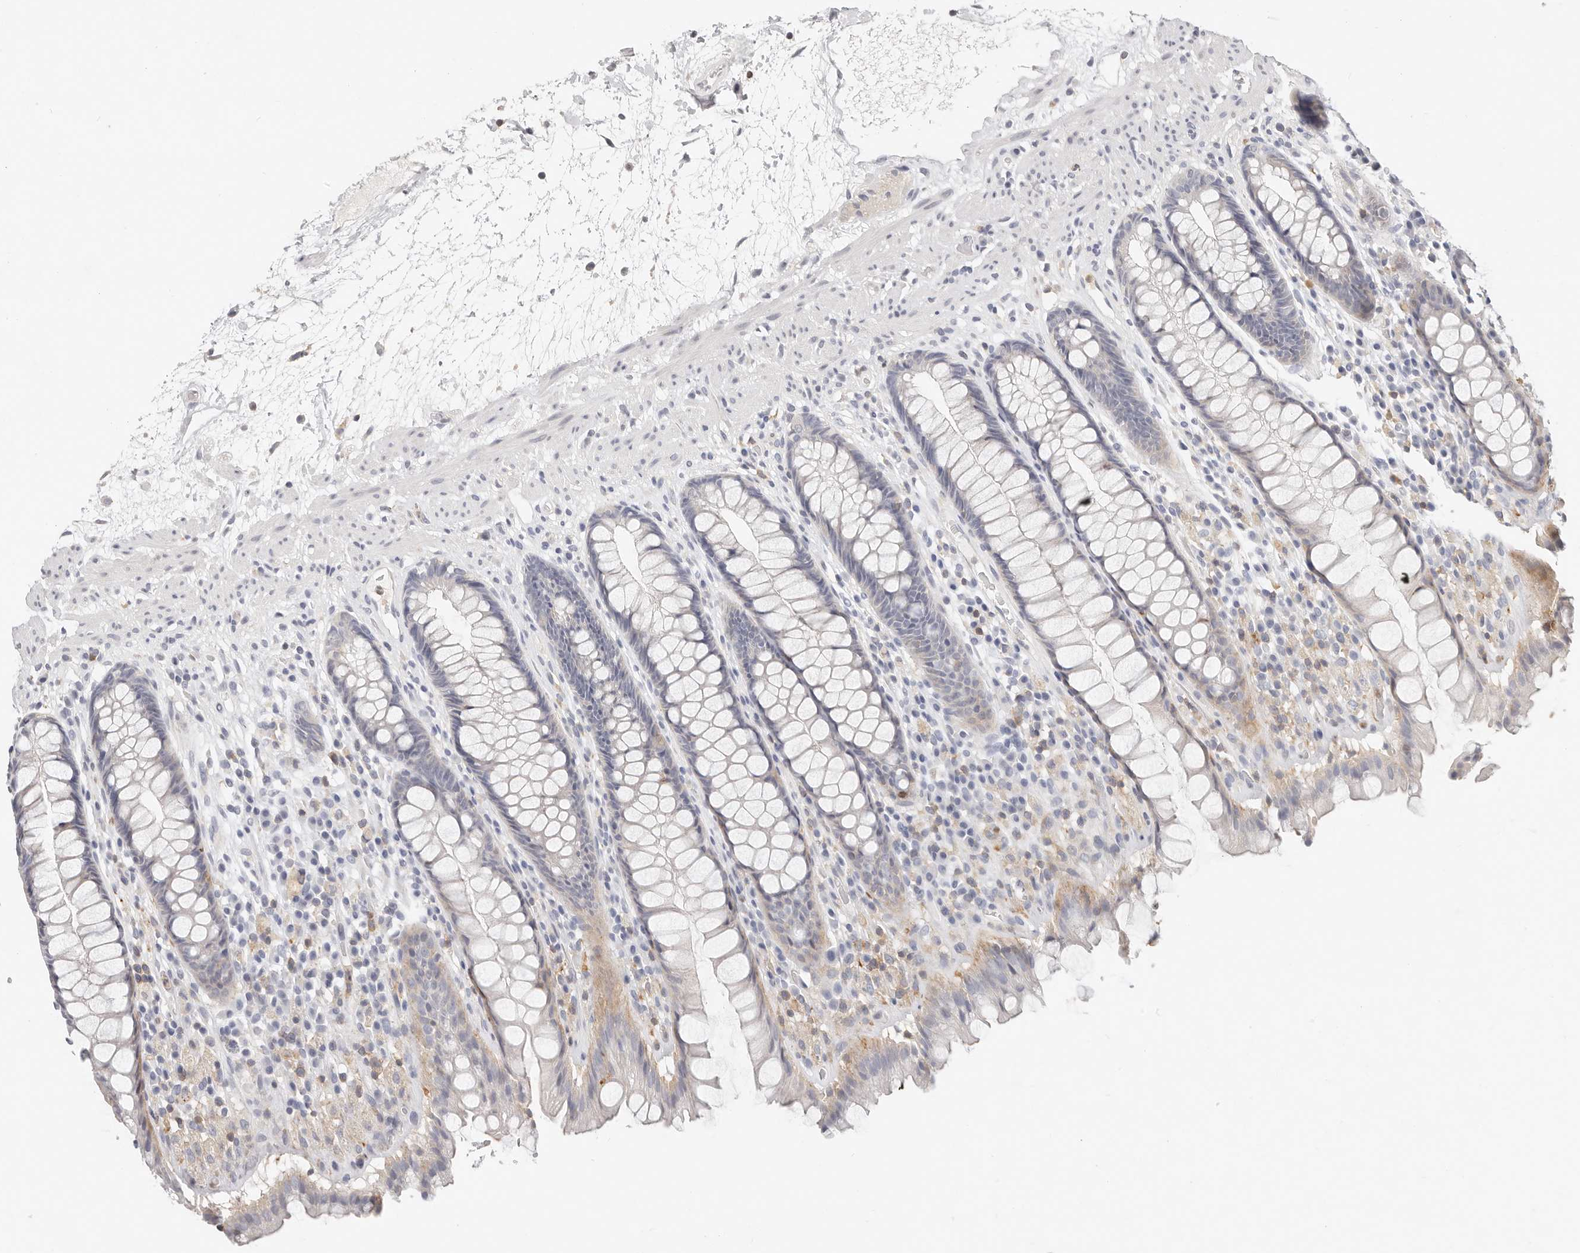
{"staining": {"intensity": "moderate", "quantity": "<25%", "location": "cytoplasmic/membranous"}, "tissue": "rectum", "cell_type": "Glandular cells", "image_type": "normal", "snomed": [{"axis": "morphology", "description": "Normal tissue, NOS"}, {"axis": "topography", "description": "Rectum"}], "caption": "Protein expression by immunohistochemistry (IHC) exhibits moderate cytoplasmic/membranous staining in about <25% of glandular cells in benign rectum.", "gene": "TMEM63B", "patient": {"sex": "male", "age": 64}}